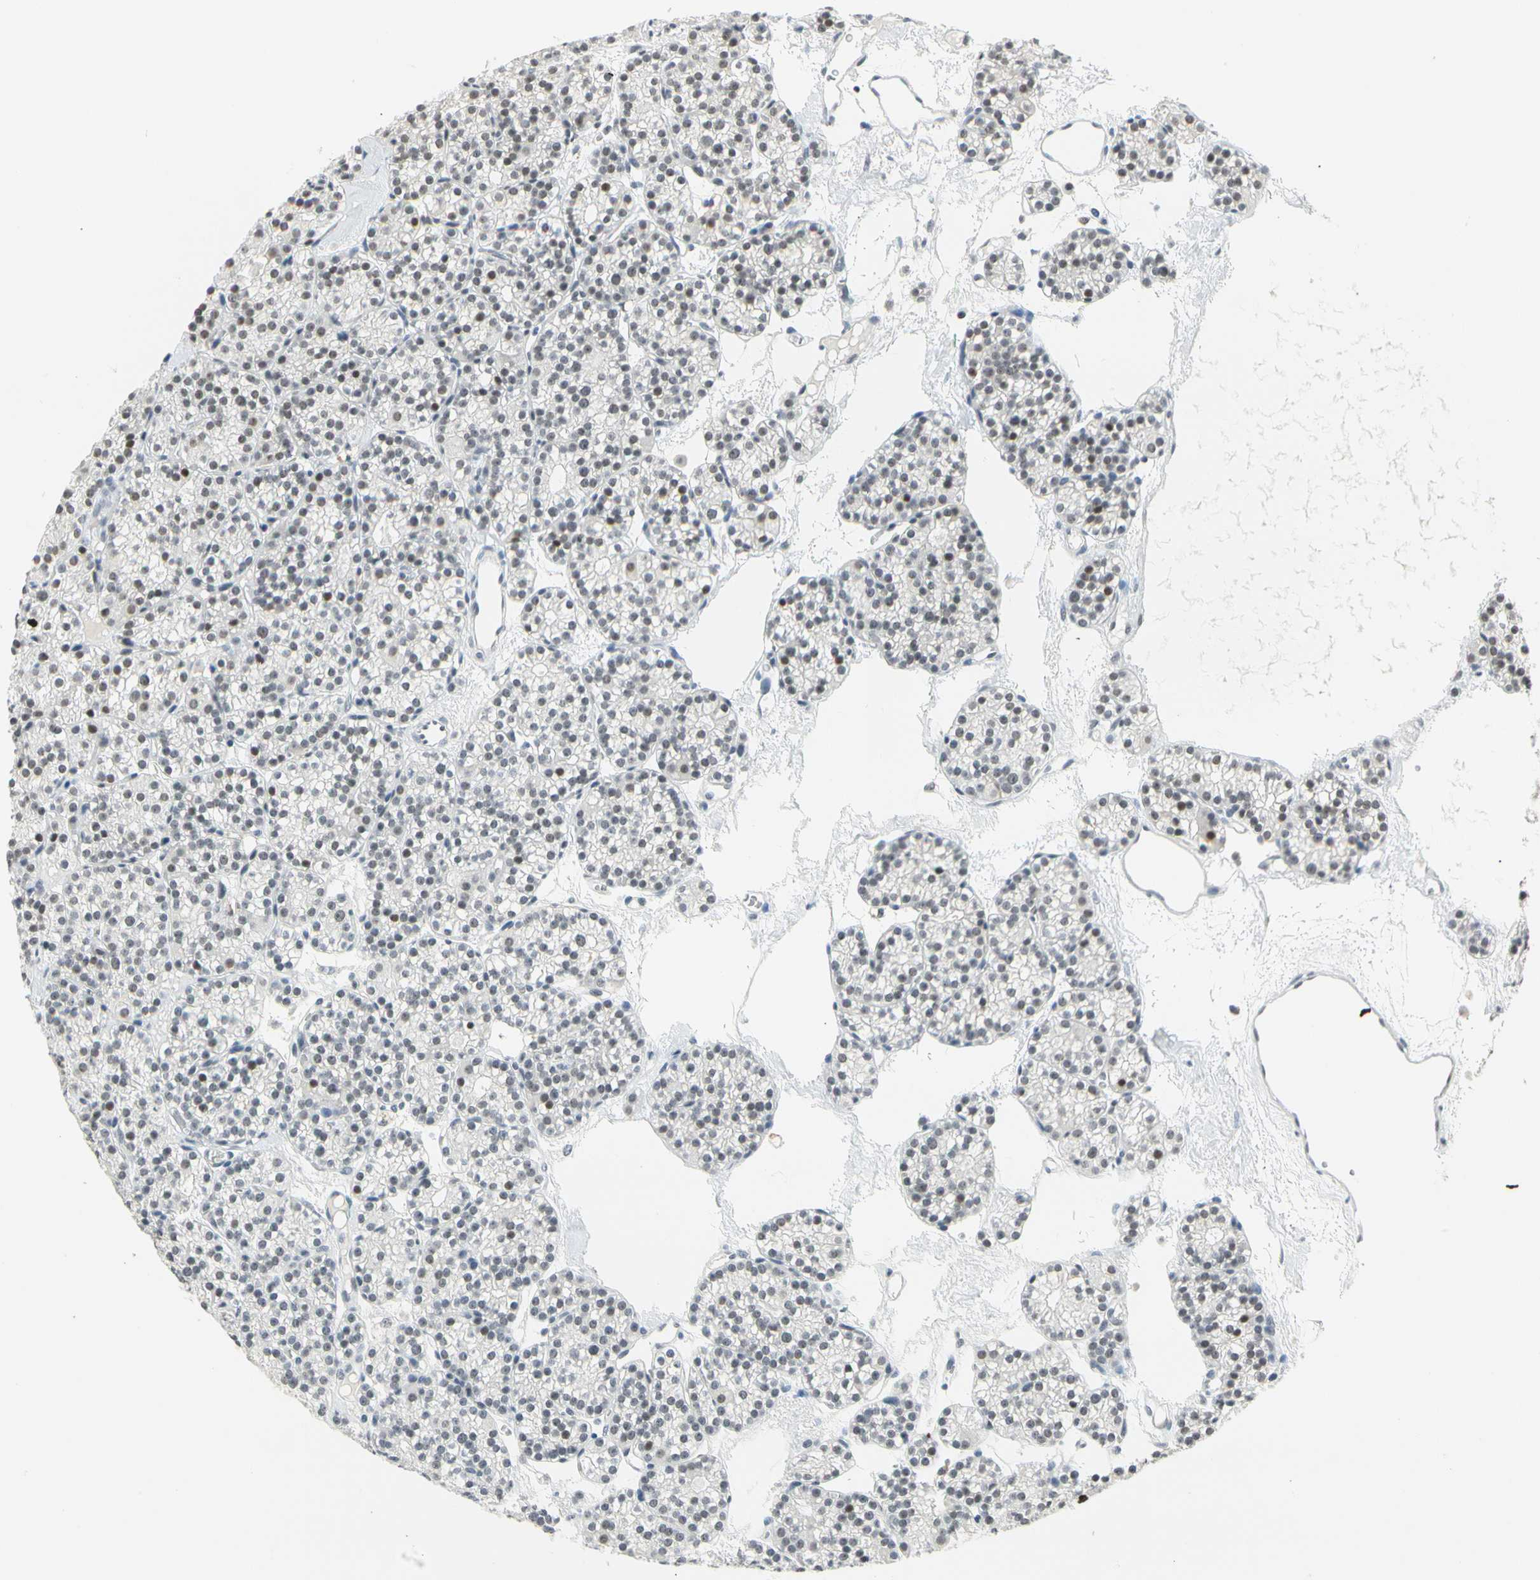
{"staining": {"intensity": "moderate", "quantity": "25%-75%", "location": "nuclear"}, "tissue": "parathyroid gland", "cell_type": "Glandular cells", "image_type": "normal", "snomed": [{"axis": "morphology", "description": "Normal tissue, NOS"}, {"axis": "topography", "description": "Parathyroid gland"}], "caption": "Brown immunohistochemical staining in unremarkable parathyroid gland reveals moderate nuclear positivity in approximately 25%-75% of glandular cells.", "gene": "ZSCAN16", "patient": {"sex": "female", "age": 64}}